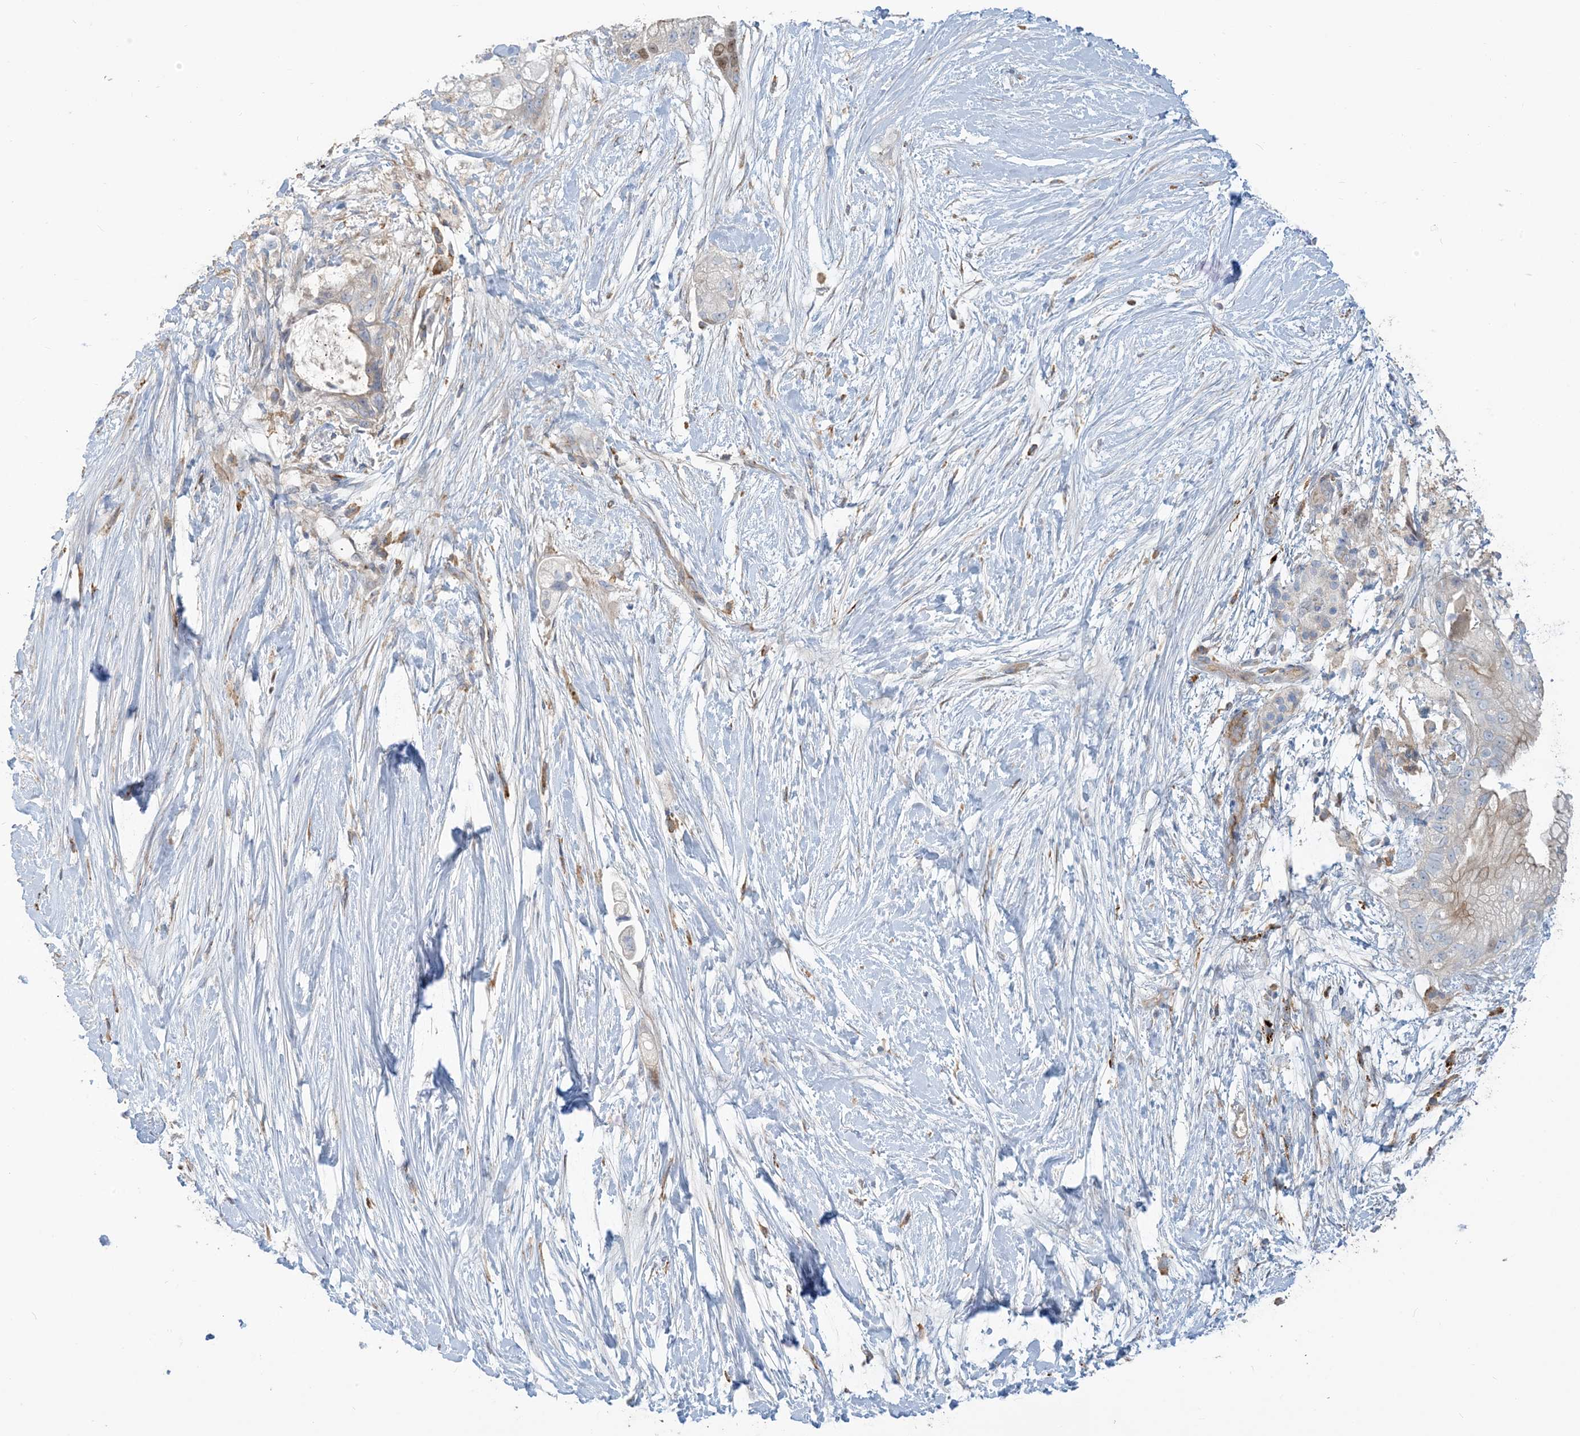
{"staining": {"intensity": "moderate", "quantity": "<25%", "location": "cytoplasmic/membranous"}, "tissue": "pancreatic cancer", "cell_type": "Tumor cells", "image_type": "cancer", "snomed": [{"axis": "morphology", "description": "Adenocarcinoma, NOS"}, {"axis": "topography", "description": "Pancreas"}], "caption": "This image shows immunohistochemistry staining of human pancreatic adenocarcinoma, with low moderate cytoplasmic/membranous positivity in approximately <25% of tumor cells.", "gene": "PEAR1", "patient": {"sex": "male", "age": 53}}